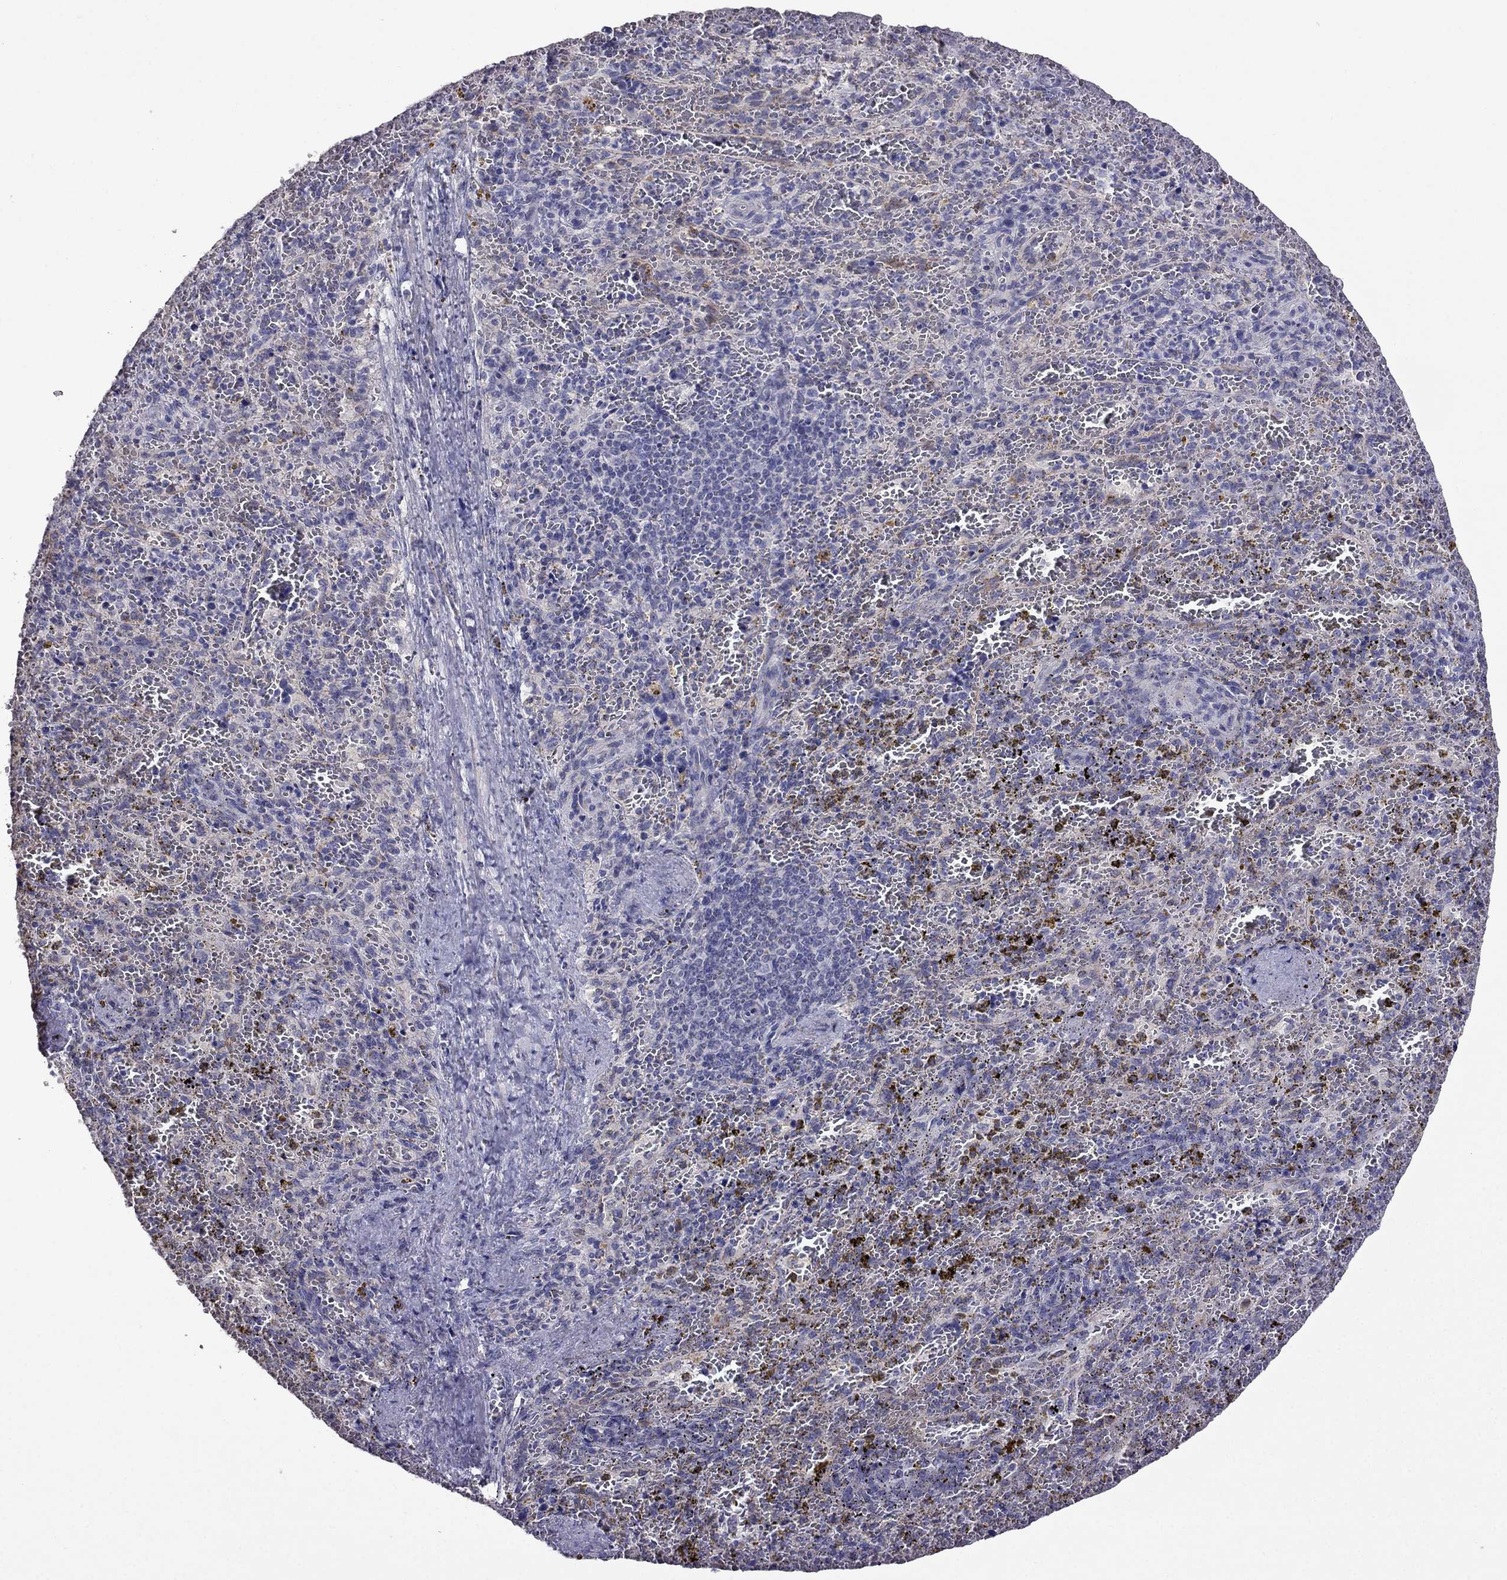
{"staining": {"intensity": "negative", "quantity": "none", "location": "none"}, "tissue": "spleen", "cell_type": "Cells in red pulp", "image_type": "normal", "snomed": [{"axis": "morphology", "description": "Normal tissue, NOS"}, {"axis": "topography", "description": "Spleen"}], "caption": "Immunohistochemical staining of unremarkable human spleen reveals no significant expression in cells in red pulp. Nuclei are stained in blue.", "gene": "AK5", "patient": {"sex": "female", "age": 50}}